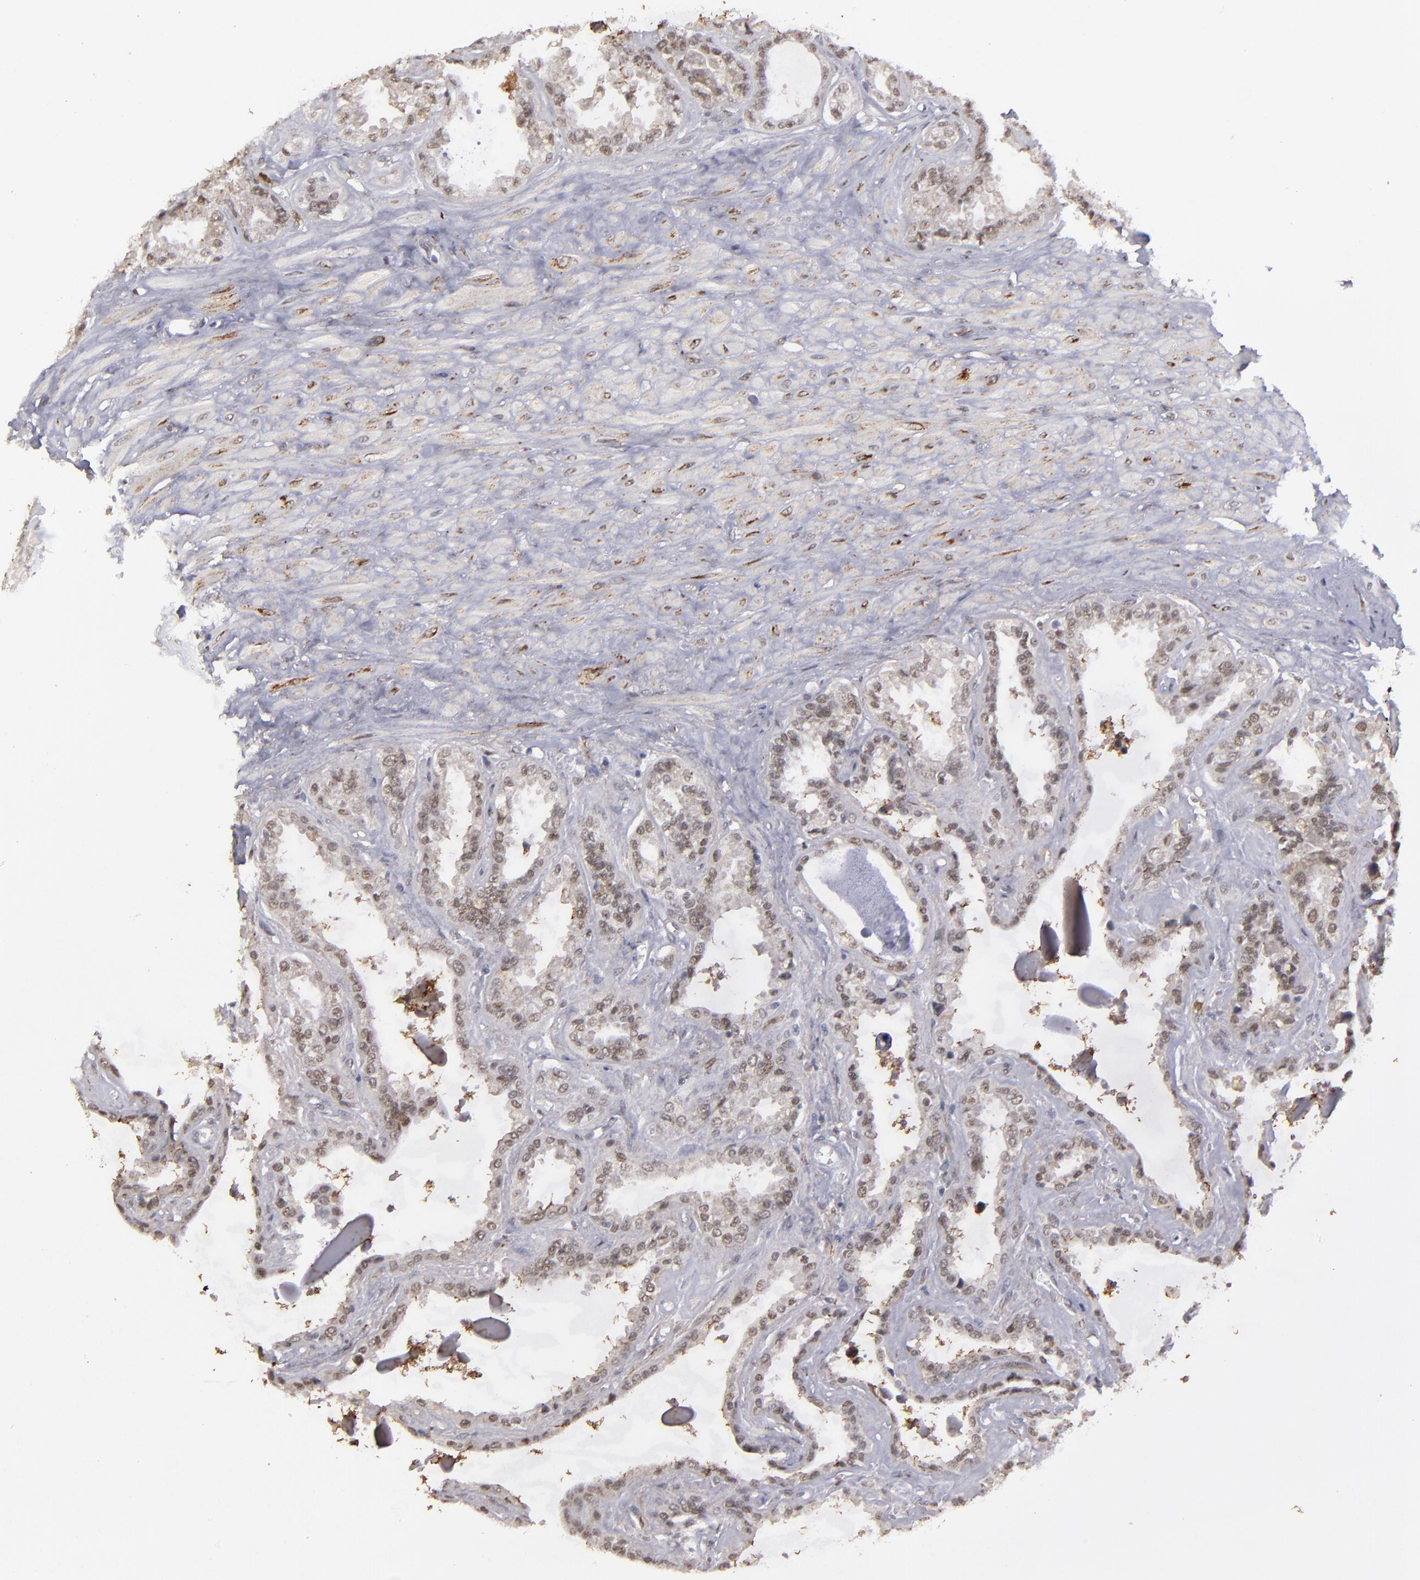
{"staining": {"intensity": "weak", "quantity": "25%-75%", "location": "nuclear"}, "tissue": "seminal vesicle", "cell_type": "Glandular cells", "image_type": "normal", "snomed": [{"axis": "morphology", "description": "Normal tissue, NOS"}, {"axis": "morphology", "description": "Inflammation, NOS"}, {"axis": "topography", "description": "Urinary bladder"}, {"axis": "topography", "description": "Prostate"}, {"axis": "topography", "description": "Seminal veicle"}], "caption": "Normal seminal vesicle was stained to show a protein in brown. There is low levels of weak nuclear positivity in about 25%-75% of glandular cells. (Brightfield microscopy of DAB IHC at high magnification).", "gene": "RREB1", "patient": {"sex": "male", "age": 82}}